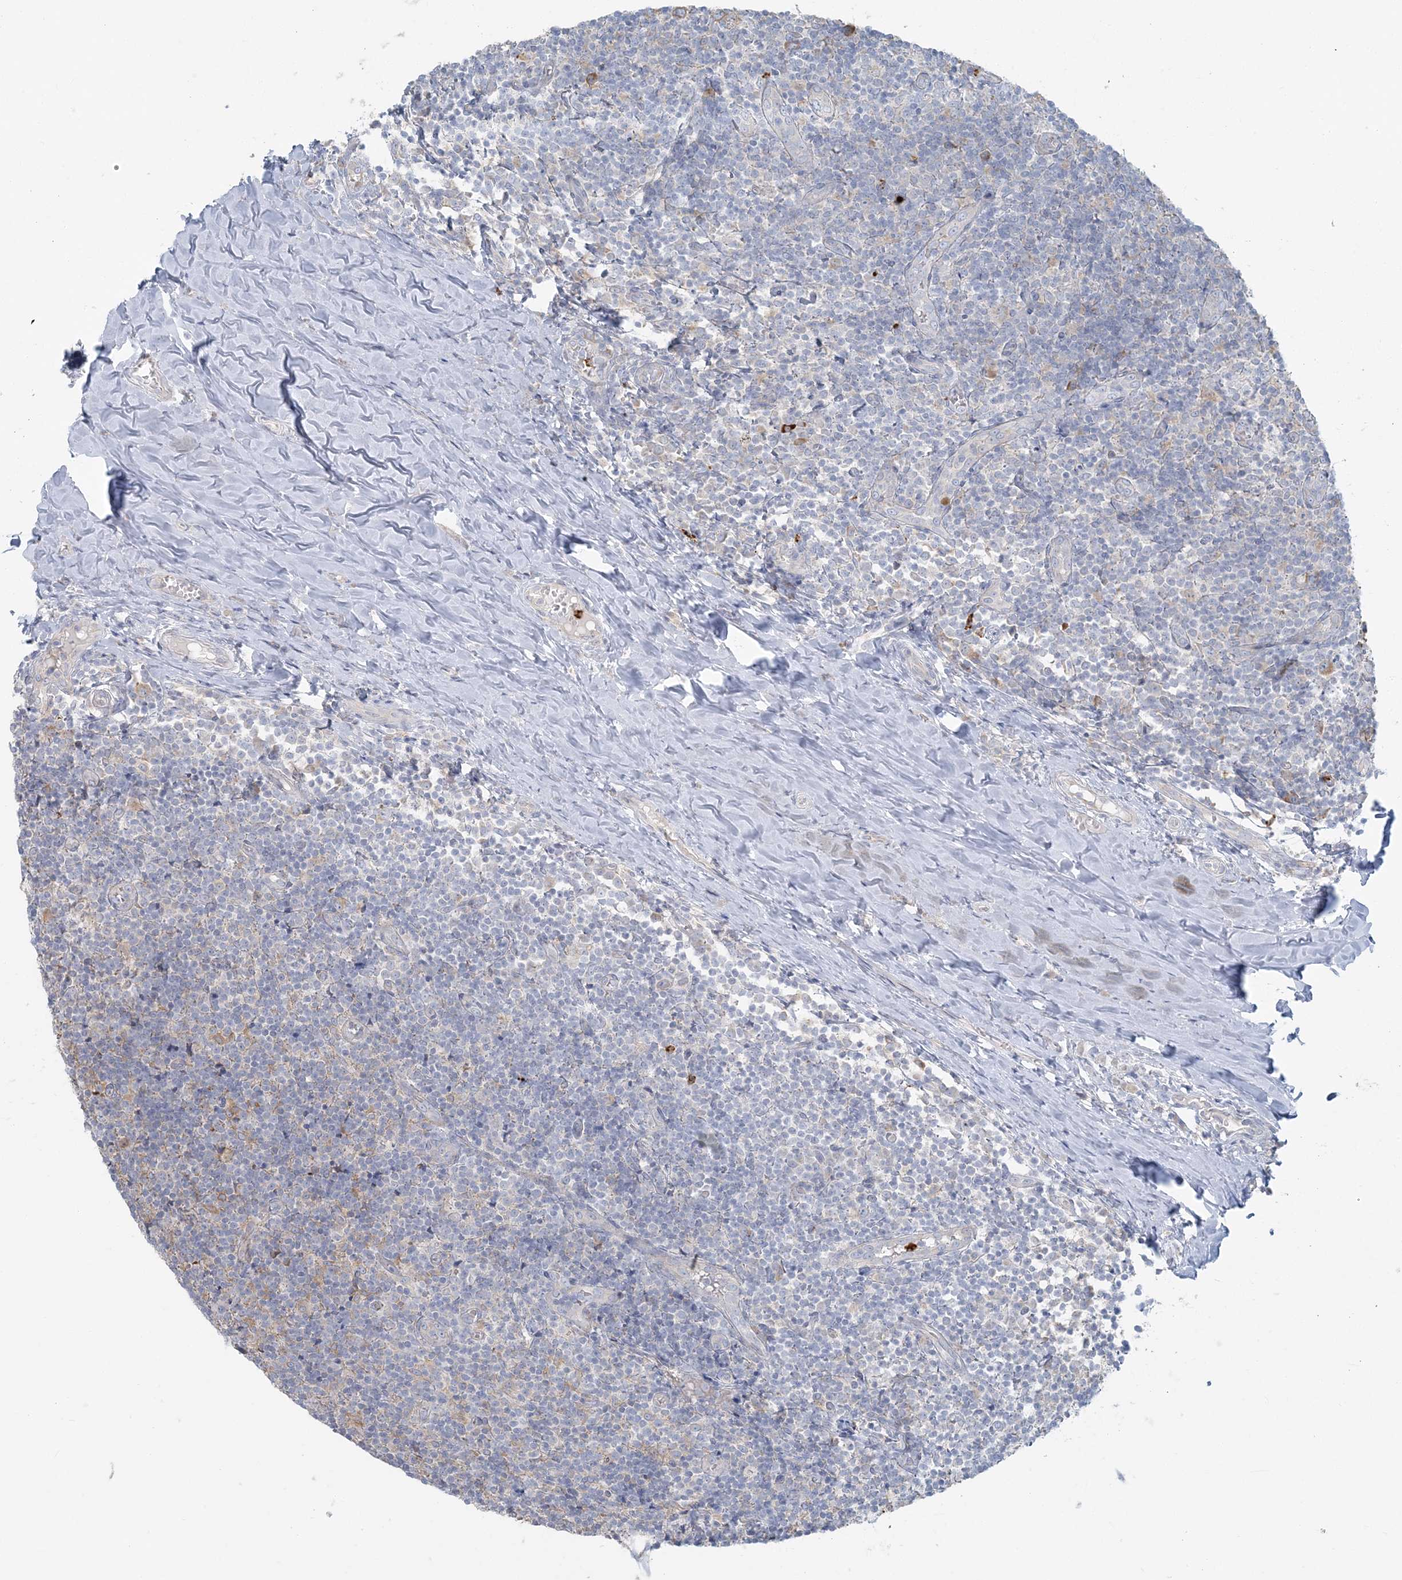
{"staining": {"intensity": "moderate", "quantity": "25%-75%", "location": "cytoplasmic/membranous"}, "tissue": "tonsil", "cell_type": "Germinal center cells", "image_type": "normal", "snomed": [{"axis": "morphology", "description": "Normal tissue, NOS"}, {"axis": "topography", "description": "Tonsil"}], "caption": "Protein staining displays moderate cytoplasmic/membranous staining in about 25%-75% of germinal center cells in benign tonsil. Nuclei are stained in blue.", "gene": "CCNJ", "patient": {"sex": "female", "age": 19}}